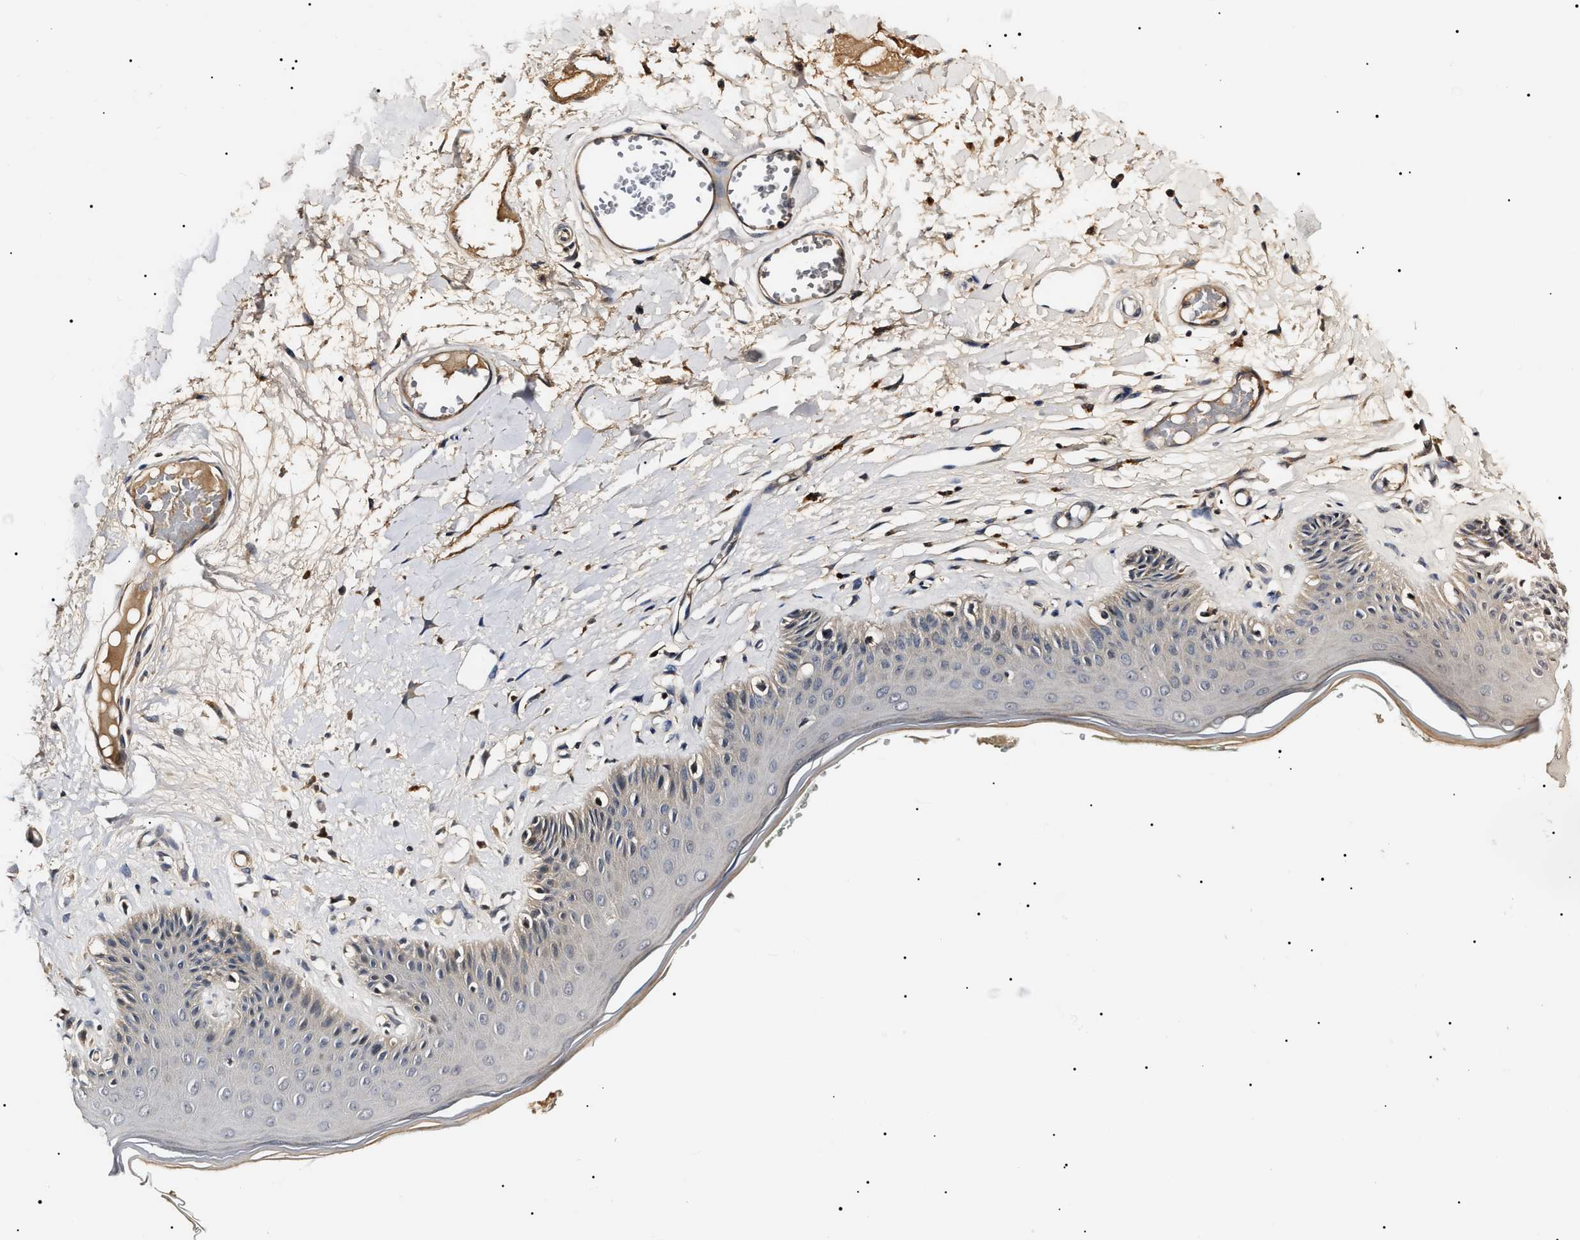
{"staining": {"intensity": "weak", "quantity": "<25%", "location": "cytoplasmic/membranous"}, "tissue": "skin", "cell_type": "Epidermal cells", "image_type": "normal", "snomed": [{"axis": "morphology", "description": "Normal tissue, NOS"}, {"axis": "topography", "description": "Vulva"}], "caption": "Human skin stained for a protein using immunohistochemistry exhibits no staining in epidermal cells.", "gene": "IFT81", "patient": {"sex": "female", "age": 73}}